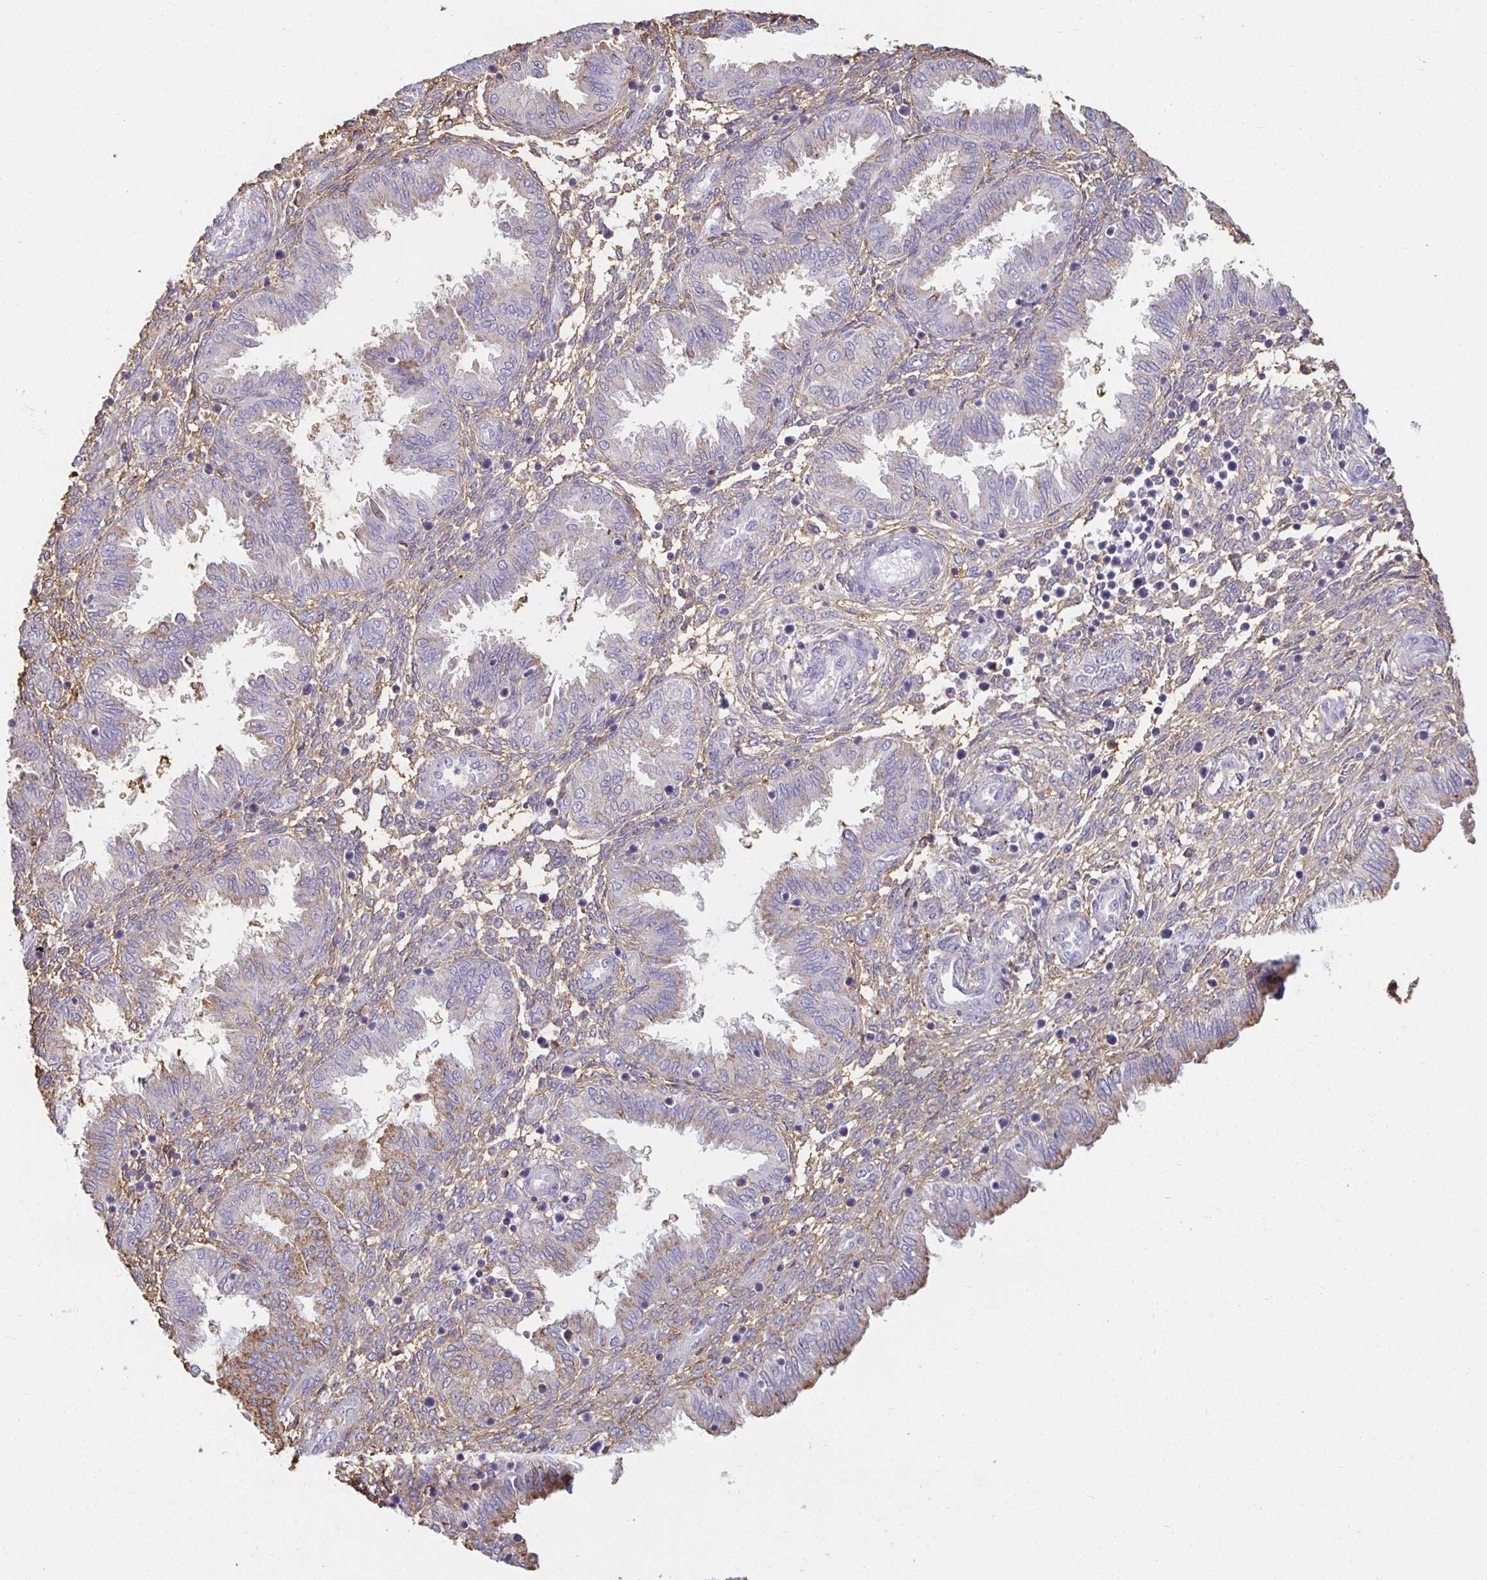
{"staining": {"intensity": "weak", "quantity": "25%-75%", "location": "cytoplasmic/membranous"}, "tissue": "endometrium", "cell_type": "Cells in endometrial stroma", "image_type": "normal", "snomed": [{"axis": "morphology", "description": "Normal tissue, NOS"}, {"axis": "topography", "description": "Endometrium"}], "caption": "The photomicrograph exhibits immunohistochemical staining of normal endometrium. There is weak cytoplasmic/membranous positivity is present in approximately 25%-75% of cells in endometrial stroma. (DAB = brown stain, brightfield microscopy at high magnification).", "gene": "TAS1R3", "patient": {"sex": "female", "age": 33}}